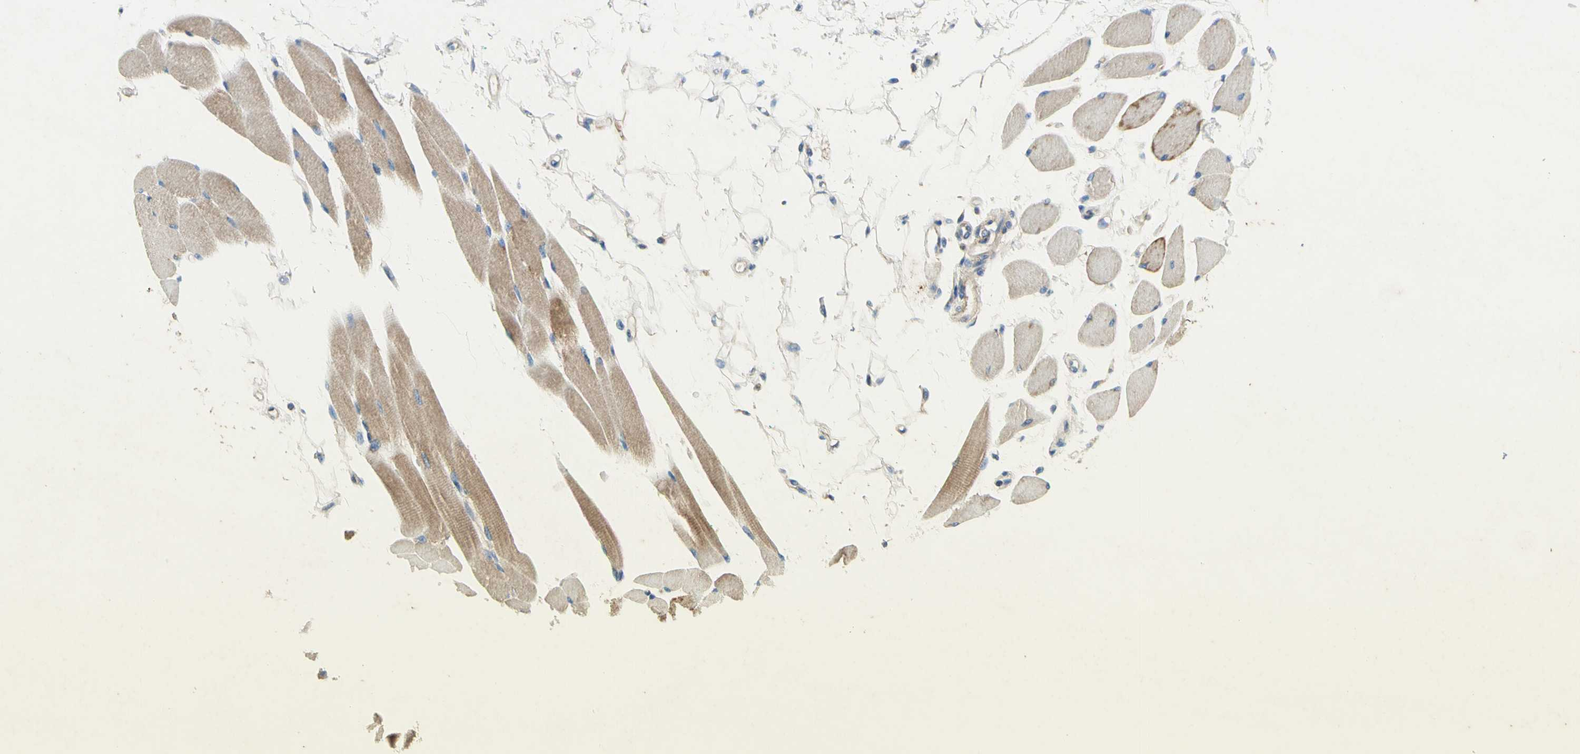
{"staining": {"intensity": "weak", "quantity": ">75%", "location": "cytoplasmic/membranous"}, "tissue": "skeletal muscle", "cell_type": "Myocytes", "image_type": "normal", "snomed": [{"axis": "morphology", "description": "Normal tissue, NOS"}, {"axis": "topography", "description": "Skeletal muscle"}, {"axis": "topography", "description": "Oral tissue"}, {"axis": "topography", "description": "Peripheral nerve tissue"}], "caption": "The image displays staining of normal skeletal muscle, revealing weak cytoplasmic/membranous protein staining (brown color) within myocytes. The staining is performed using DAB (3,3'-diaminobenzidine) brown chromogen to label protein expression. The nuclei are counter-stained blue using hematoxylin.", "gene": "SDHB", "patient": {"sex": "female", "age": 84}}